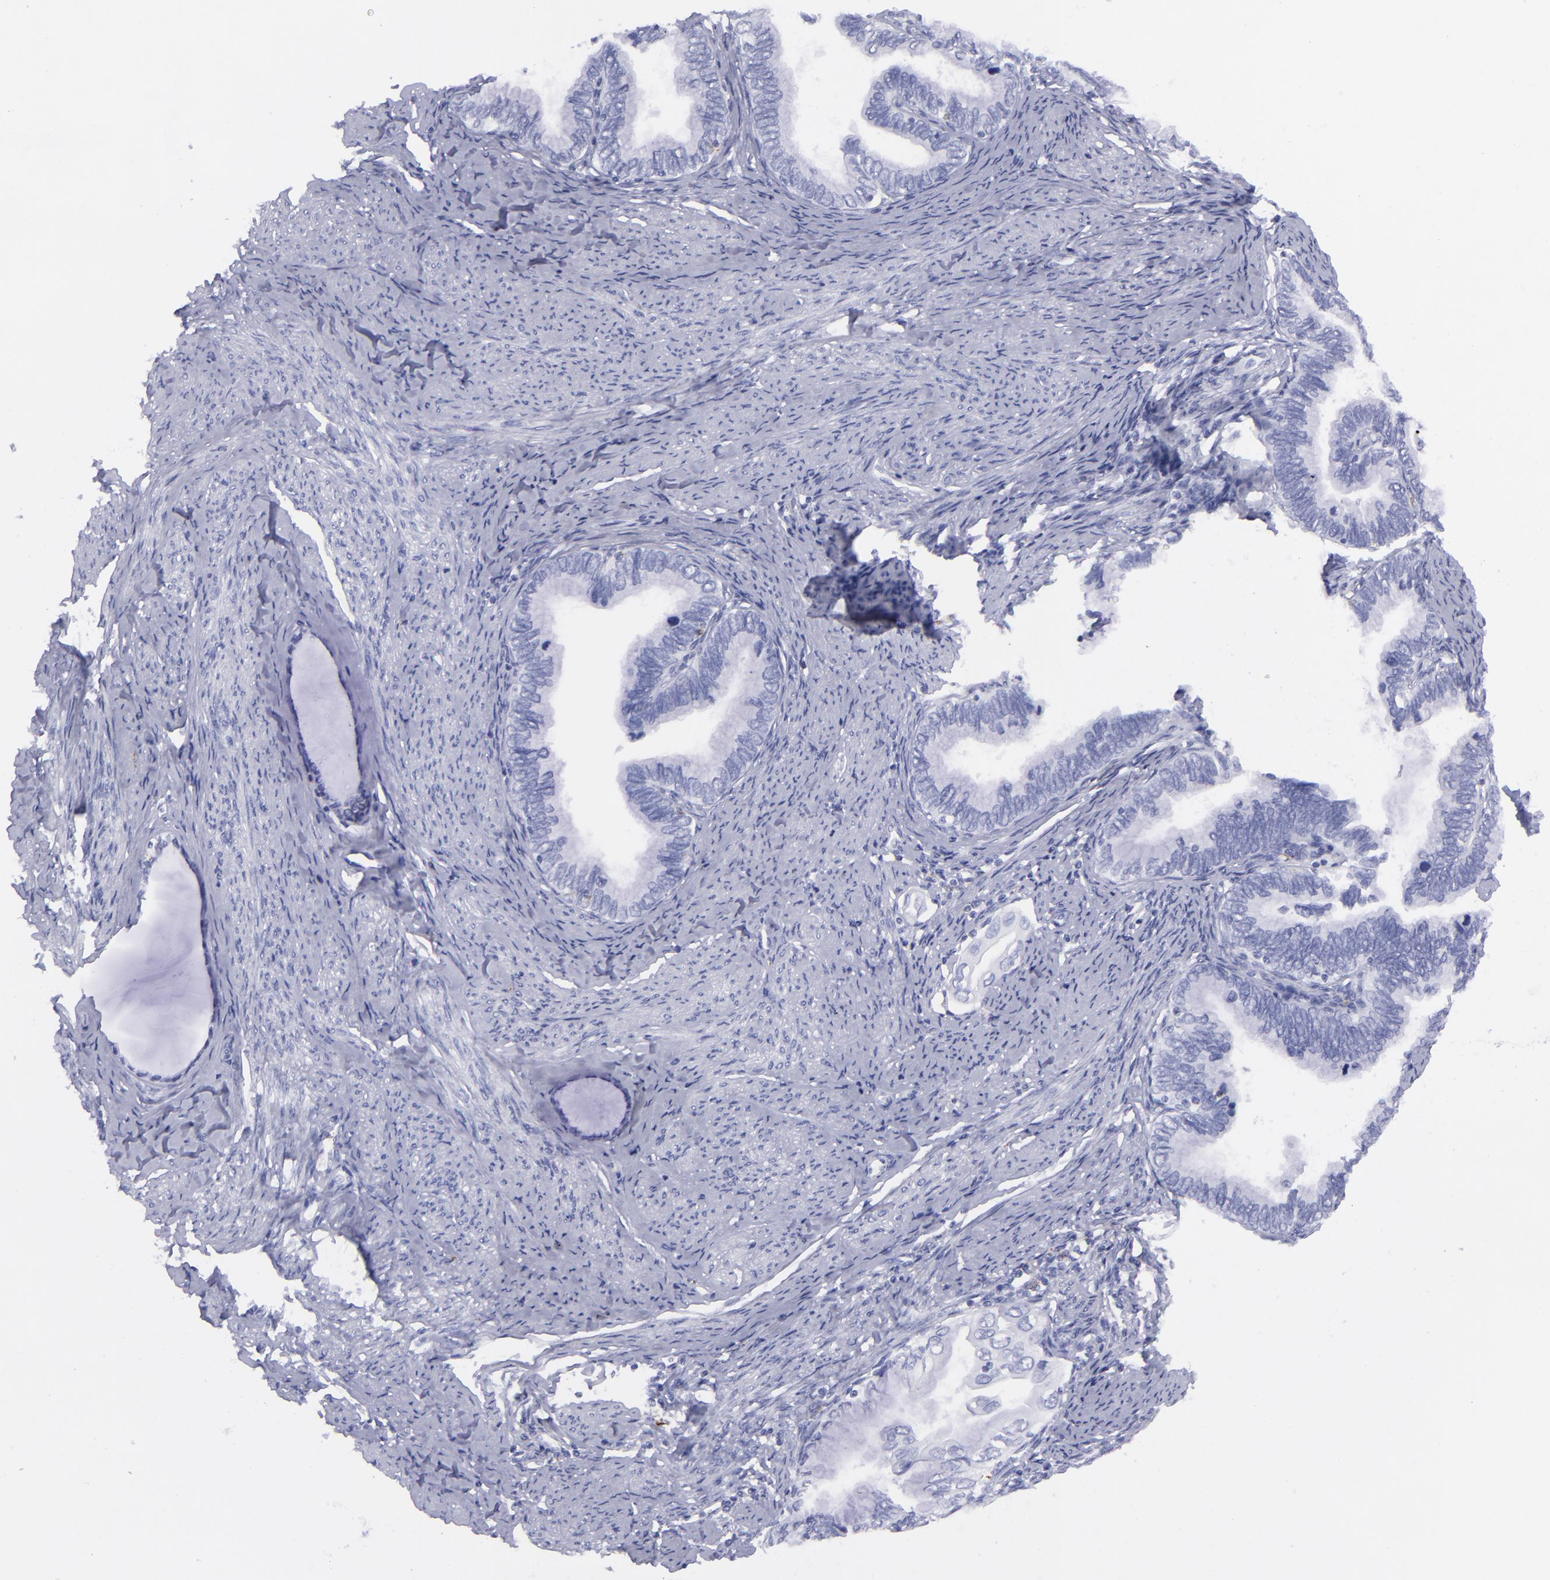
{"staining": {"intensity": "negative", "quantity": "none", "location": "none"}, "tissue": "cervical cancer", "cell_type": "Tumor cells", "image_type": "cancer", "snomed": [{"axis": "morphology", "description": "Adenocarcinoma, NOS"}, {"axis": "topography", "description": "Cervix"}], "caption": "Micrograph shows no protein positivity in tumor cells of adenocarcinoma (cervical) tissue.", "gene": "SELPLG", "patient": {"sex": "female", "age": 49}}